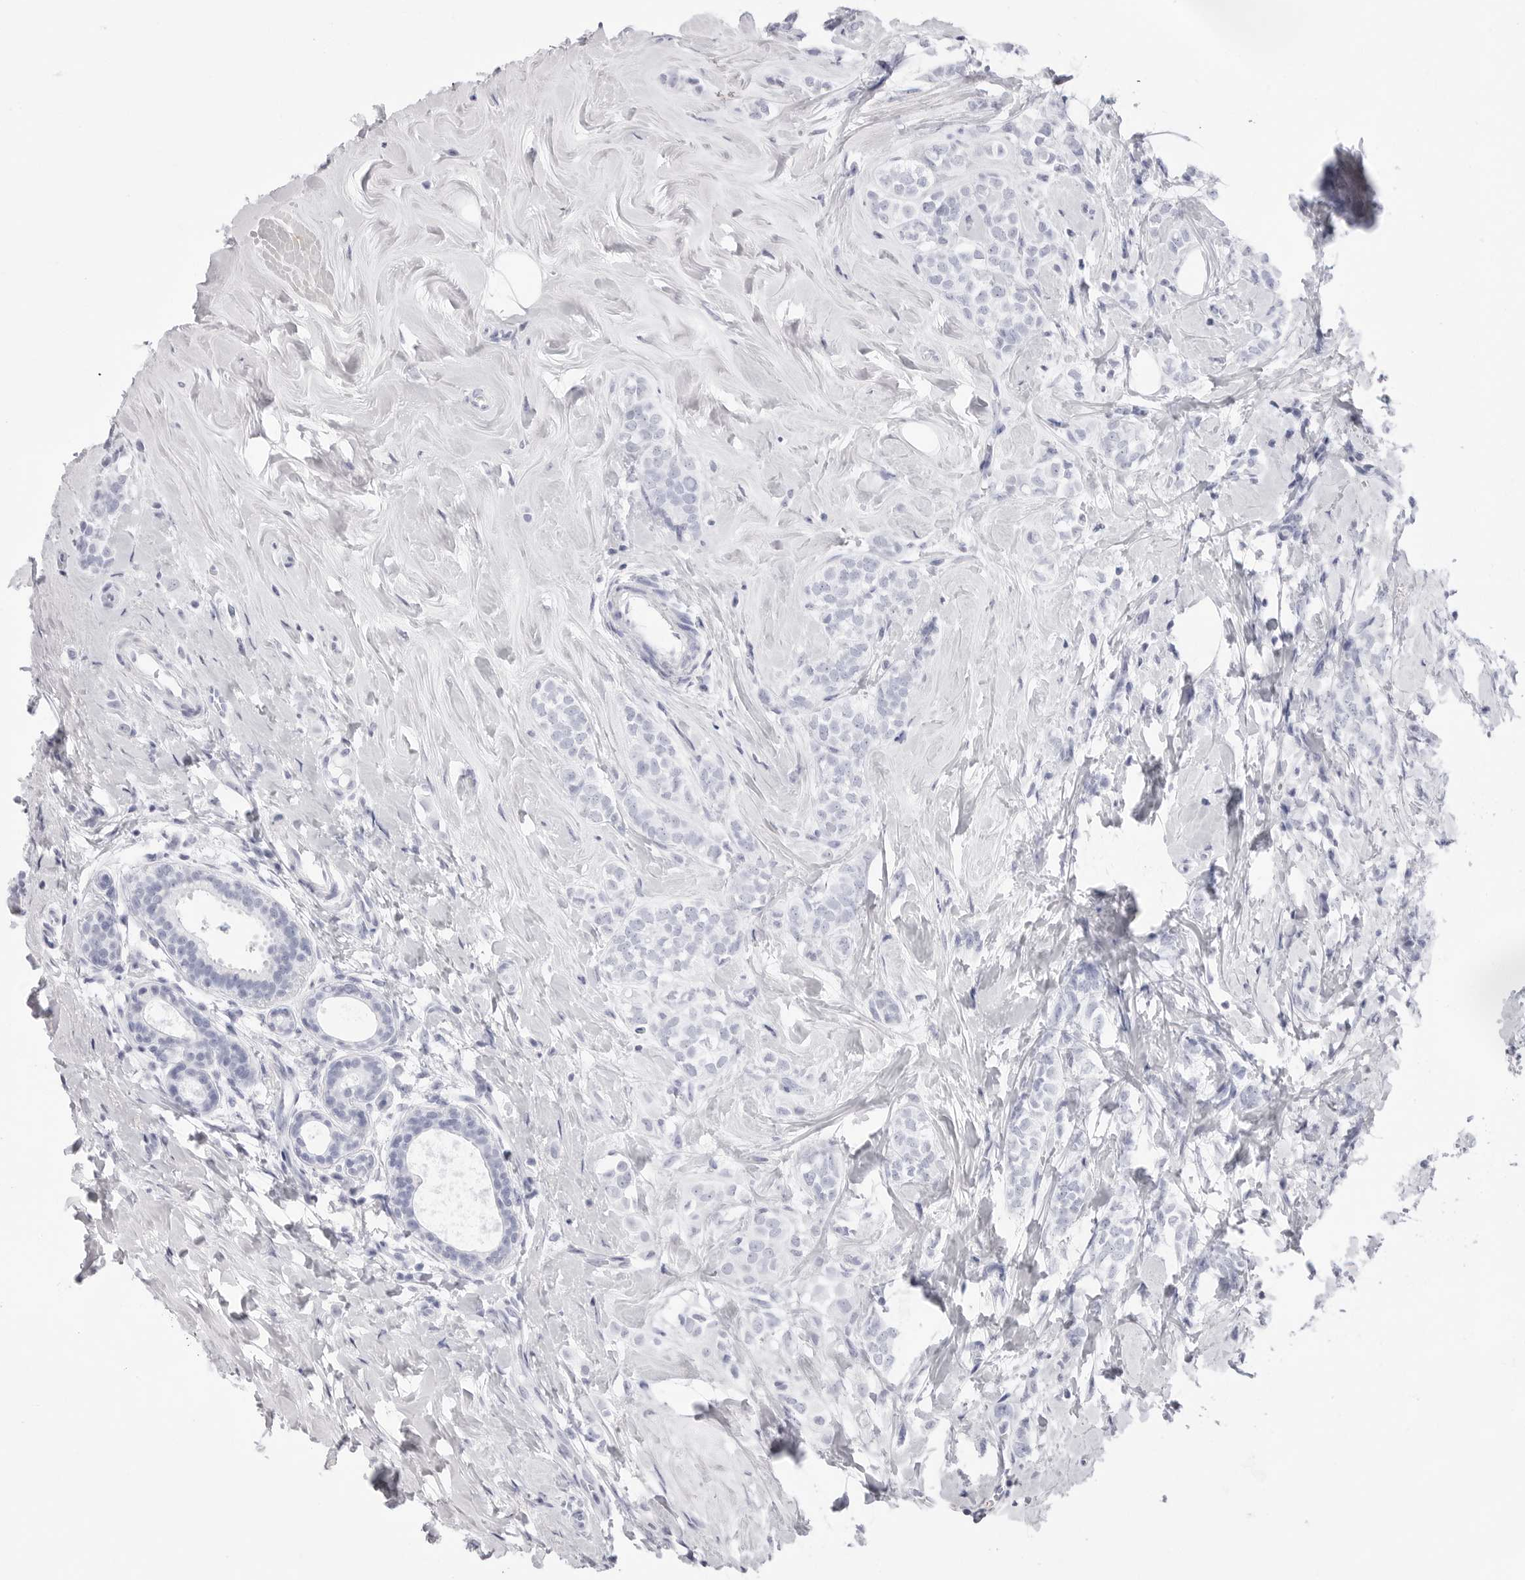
{"staining": {"intensity": "negative", "quantity": "none", "location": "none"}, "tissue": "breast cancer", "cell_type": "Tumor cells", "image_type": "cancer", "snomed": [{"axis": "morphology", "description": "Lobular carcinoma"}, {"axis": "topography", "description": "Breast"}], "caption": "Breast cancer (lobular carcinoma) was stained to show a protein in brown. There is no significant expression in tumor cells. (IHC, brightfield microscopy, high magnification).", "gene": "TSSK1B", "patient": {"sex": "female", "age": 47}}